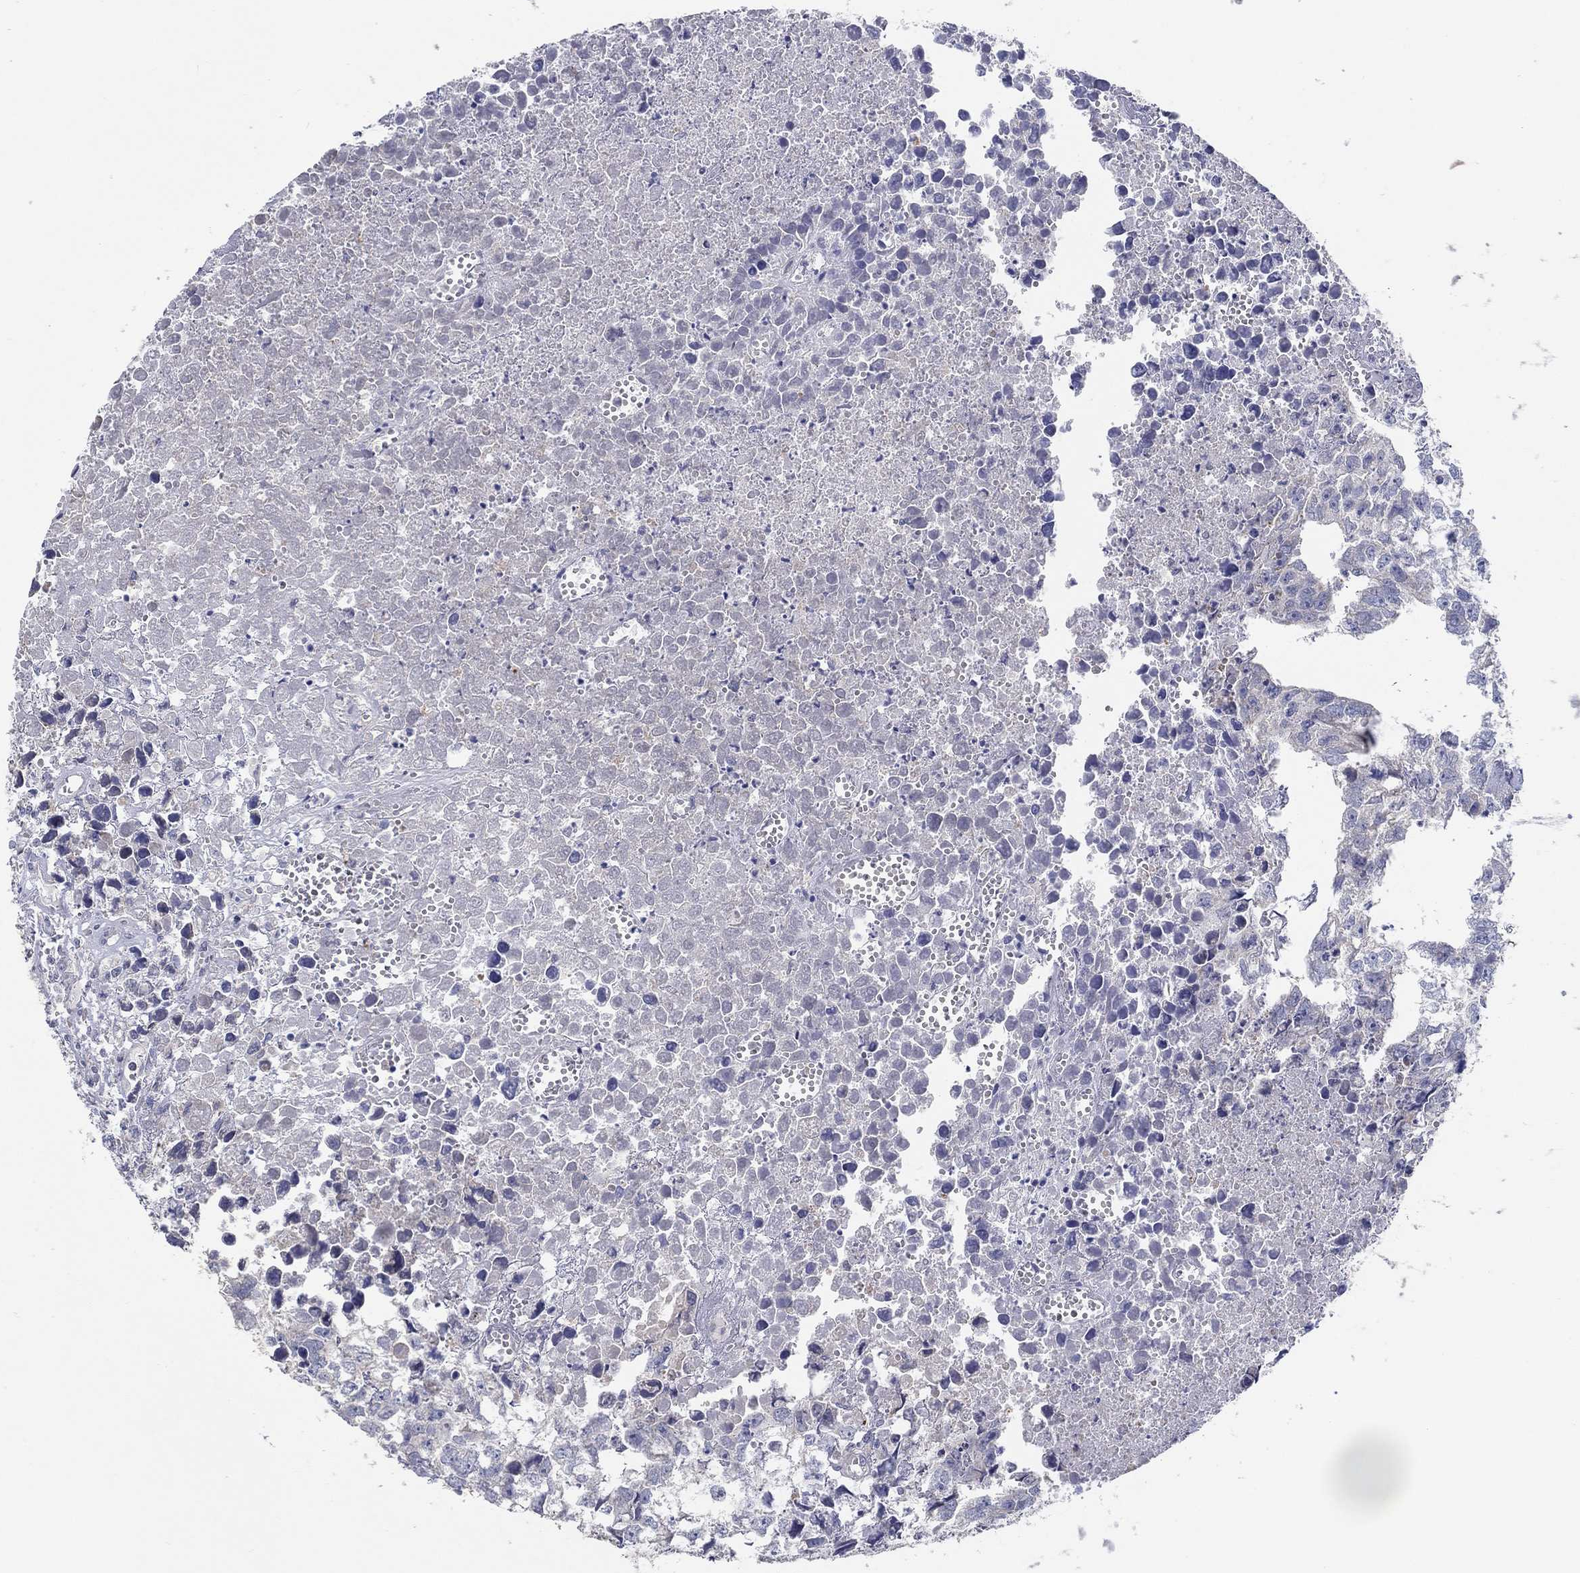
{"staining": {"intensity": "negative", "quantity": "none", "location": "none"}, "tissue": "testis cancer", "cell_type": "Tumor cells", "image_type": "cancer", "snomed": [{"axis": "morphology", "description": "Carcinoma, Embryonal, NOS"}, {"axis": "morphology", "description": "Teratoma, malignant, NOS"}, {"axis": "topography", "description": "Testis"}], "caption": "This is a image of immunohistochemistry staining of testis cancer, which shows no positivity in tumor cells.", "gene": "ERMP1", "patient": {"sex": "male", "age": 44}}